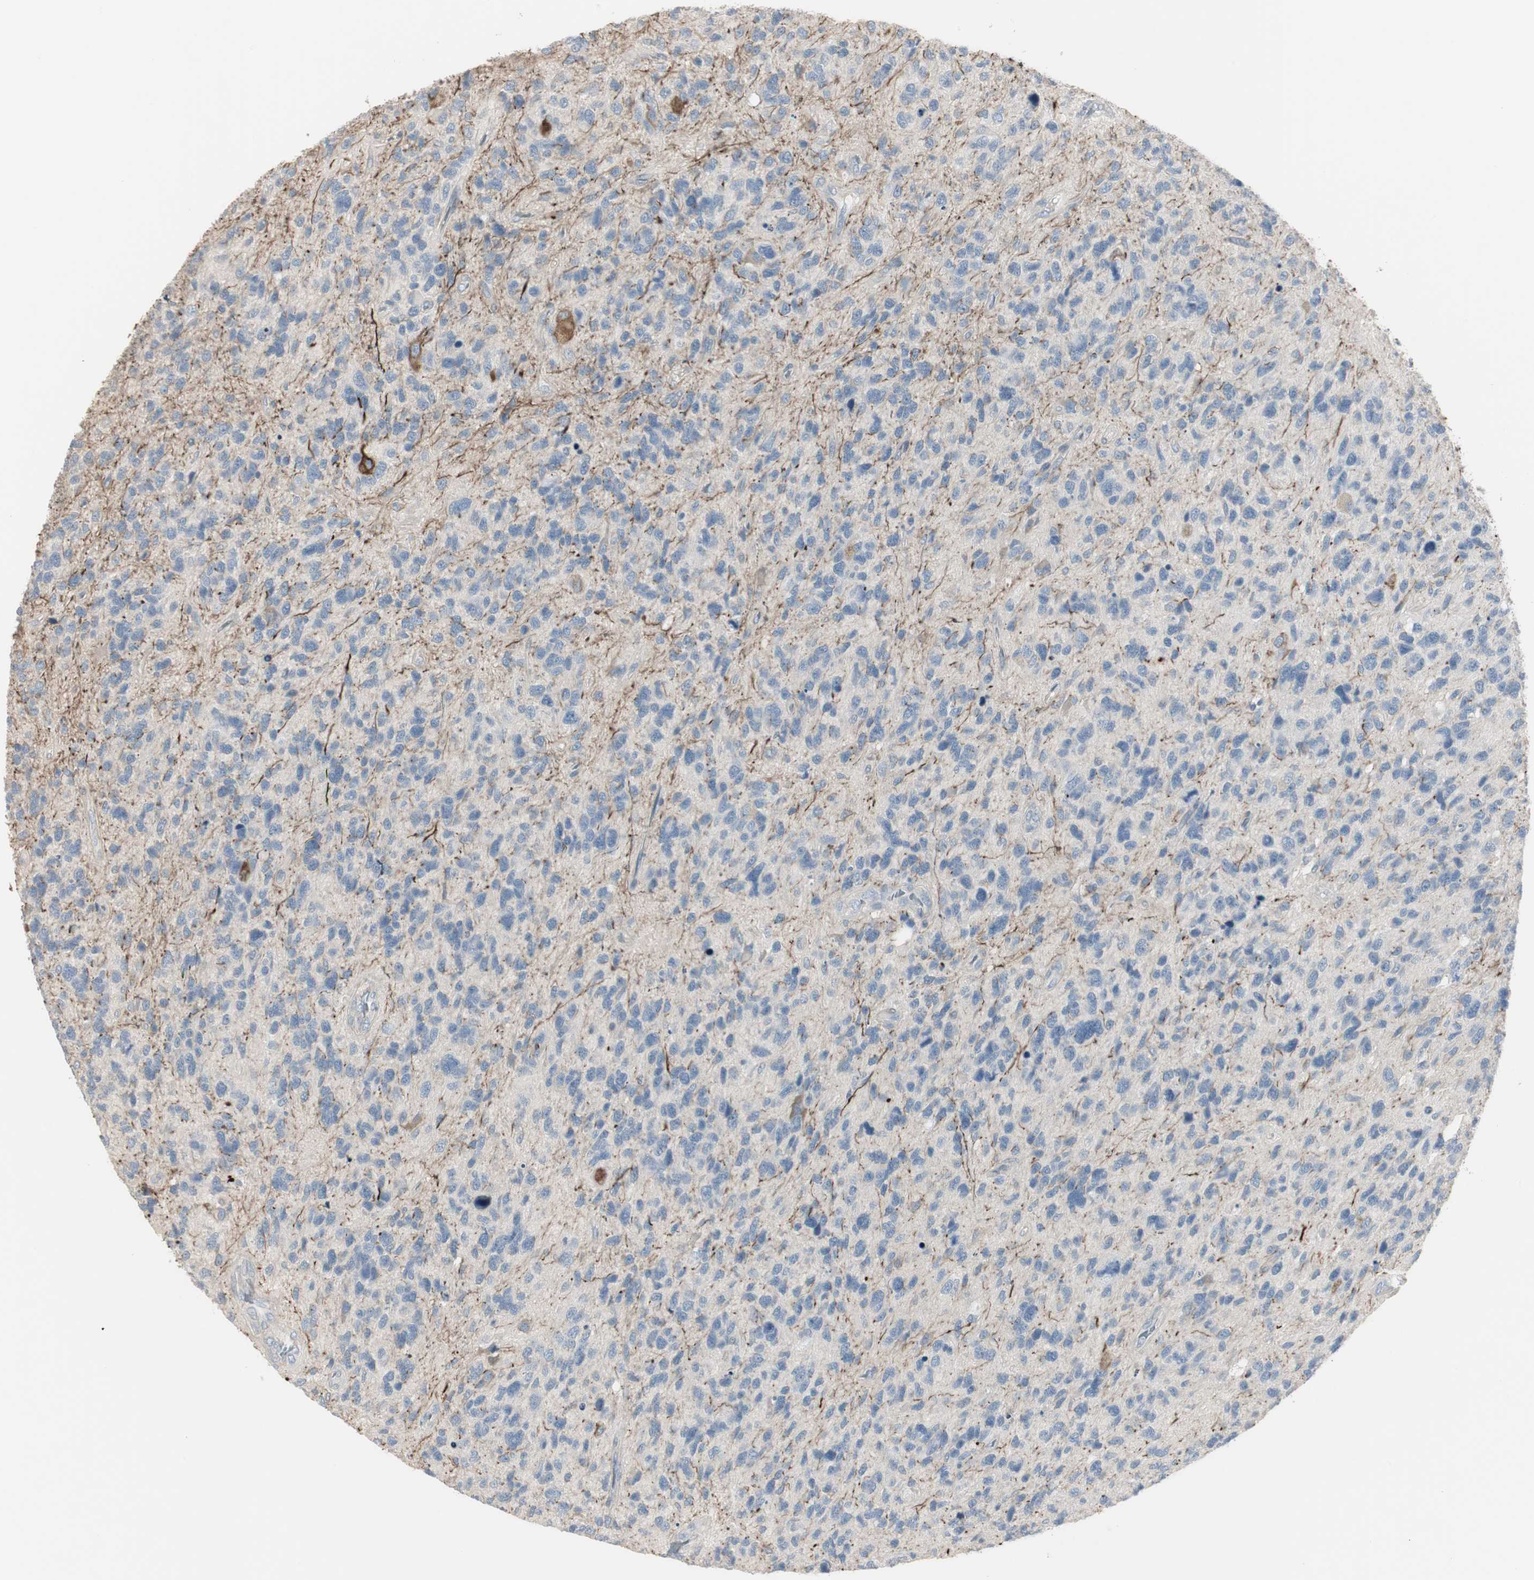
{"staining": {"intensity": "moderate", "quantity": "<25%", "location": "cytoplasmic/membranous"}, "tissue": "glioma", "cell_type": "Tumor cells", "image_type": "cancer", "snomed": [{"axis": "morphology", "description": "Glioma, malignant, High grade"}, {"axis": "topography", "description": "Brain"}], "caption": "An immunohistochemistry histopathology image of tumor tissue is shown. Protein staining in brown shows moderate cytoplasmic/membranous positivity in malignant glioma (high-grade) within tumor cells. The staining is performed using DAB brown chromogen to label protein expression. The nuclei are counter-stained blue using hematoxylin.", "gene": "DMPK", "patient": {"sex": "female", "age": 58}}